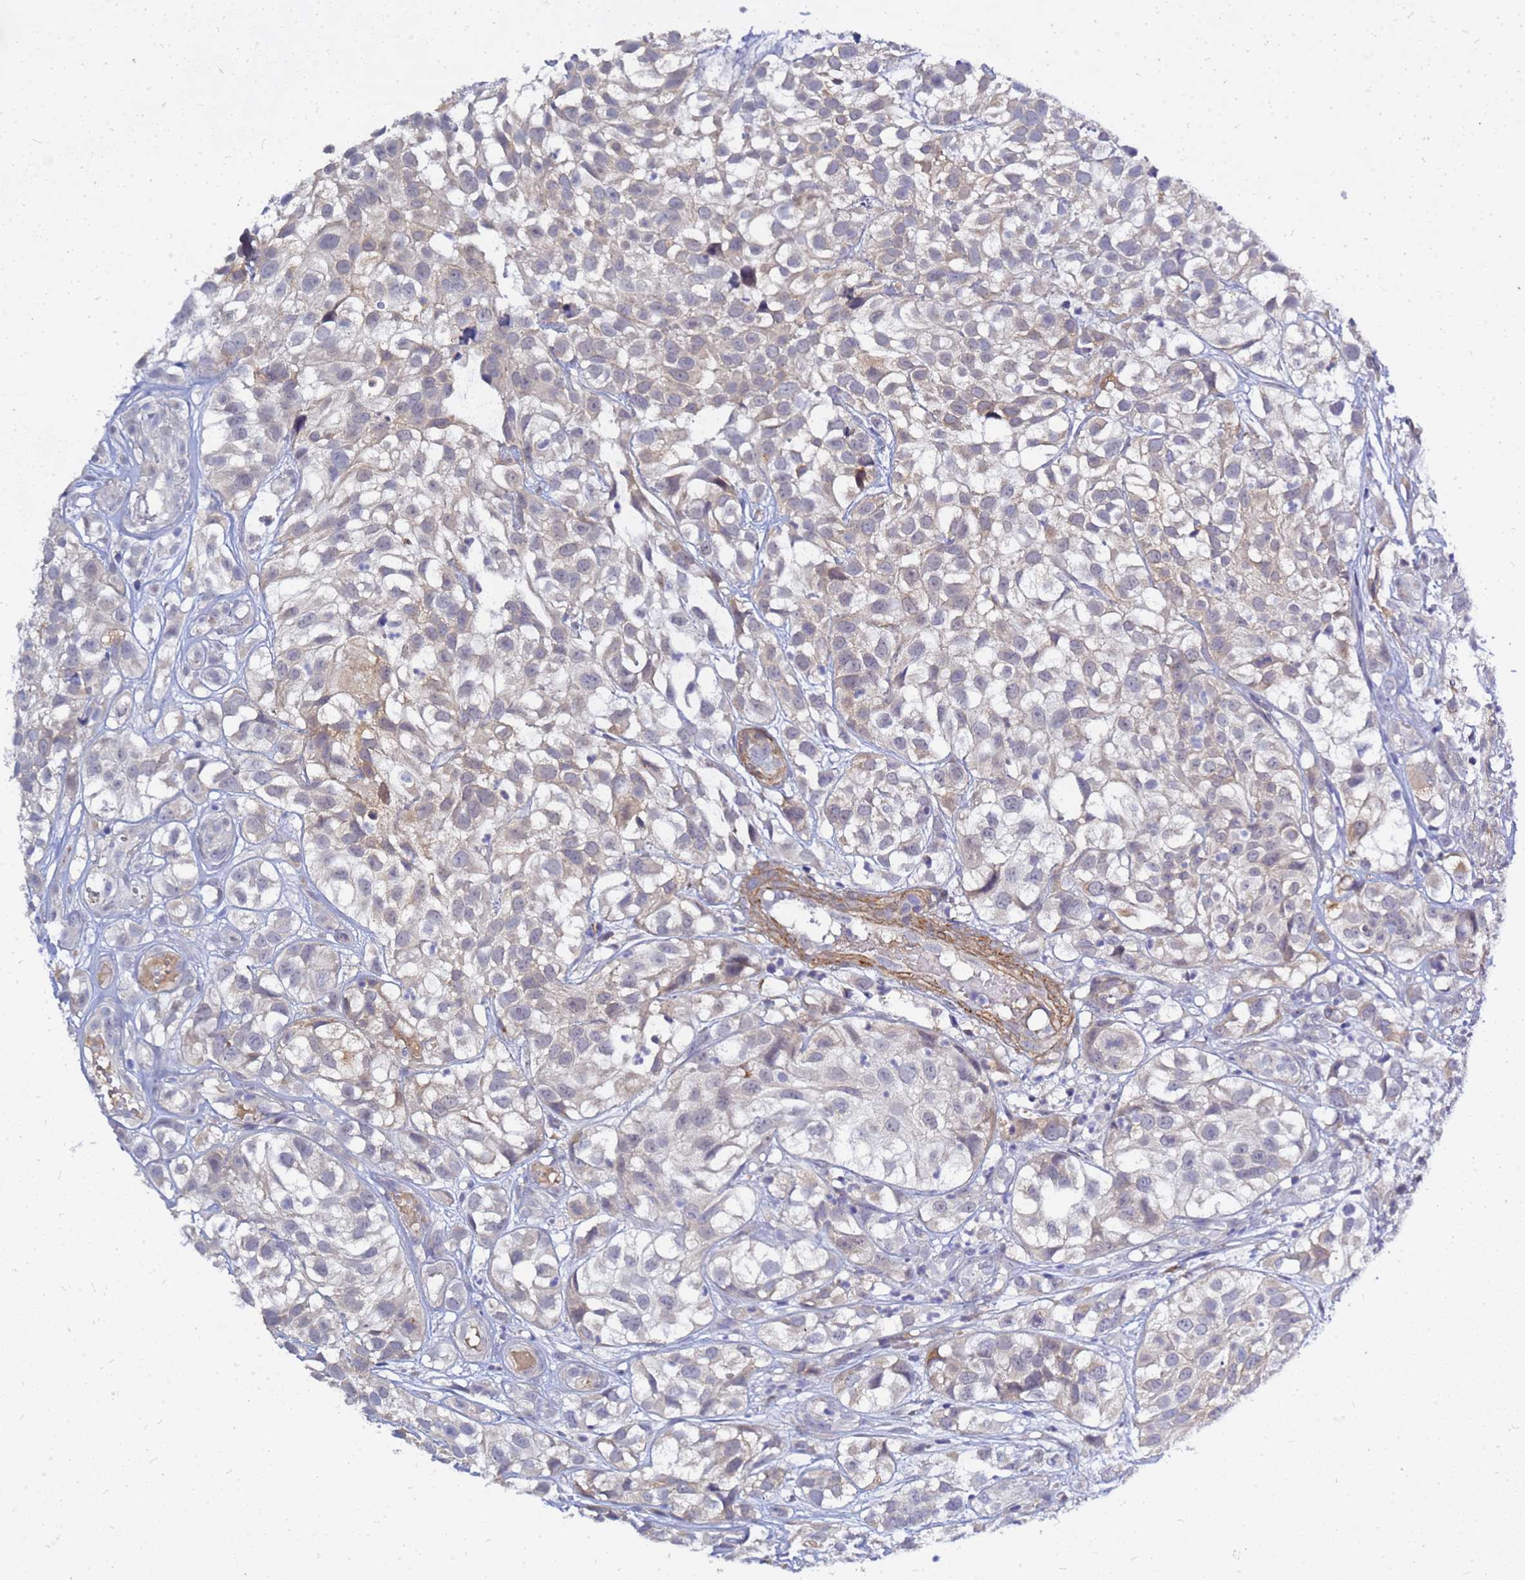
{"staining": {"intensity": "negative", "quantity": "none", "location": "none"}, "tissue": "urothelial cancer", "cell_type": "Tumor cells", "image_type": "cancer", "snomed": [{"axis": "morphology", "description": "Urothelial carcinoma, High grade"}, {"axis": "topography", "description": "Urinary bladder"}], "caption": "The IHC image has no significant expression in tumor cells of urothelial cancer tissue.", "gene": "SRGAP3", "patient": {"sex": "male", "age": 56}}